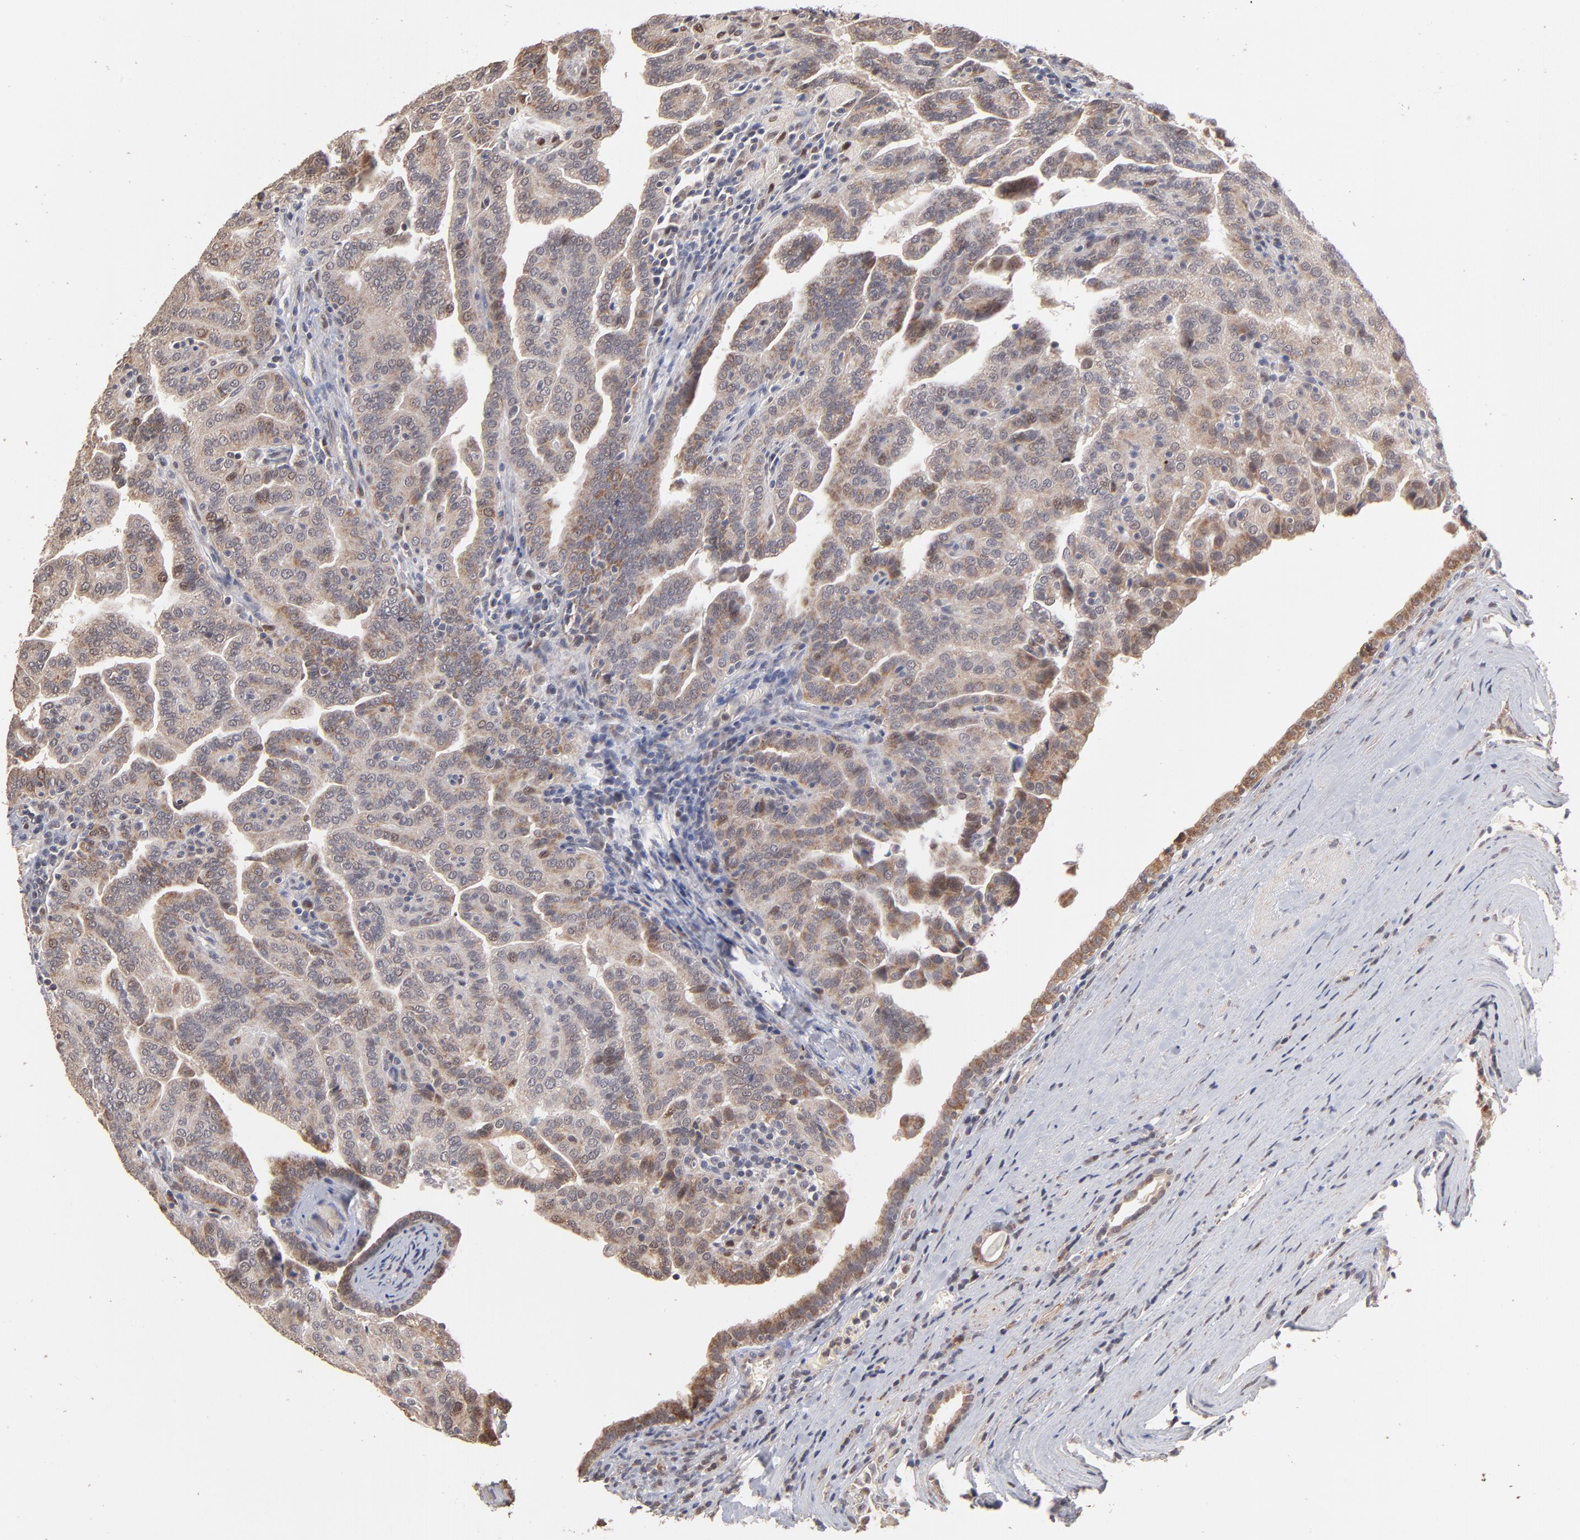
{"staining": {"intensity": "moderate", "quantity": "25%-75%", "location": "cytoplasmic/membranous"}, "tissue": "renal cancer", "cell_type": "Tumor cells", "image_type": "cancer", "snomed": [{"axis": "morphology", "description": "Adenocarcinoma, NOS"}, {"axis": "topography", "description": "Kidney"}], "caption": "A photomicrograph showing moderate cytoplasmic/membranous staining in about 25%-75% of tumor cells in renal adenocarcinoma, as visualized by brown immunohistochemical staining.", "gene": "MSL2", "patient": {"sex": "male", "age": 61}}